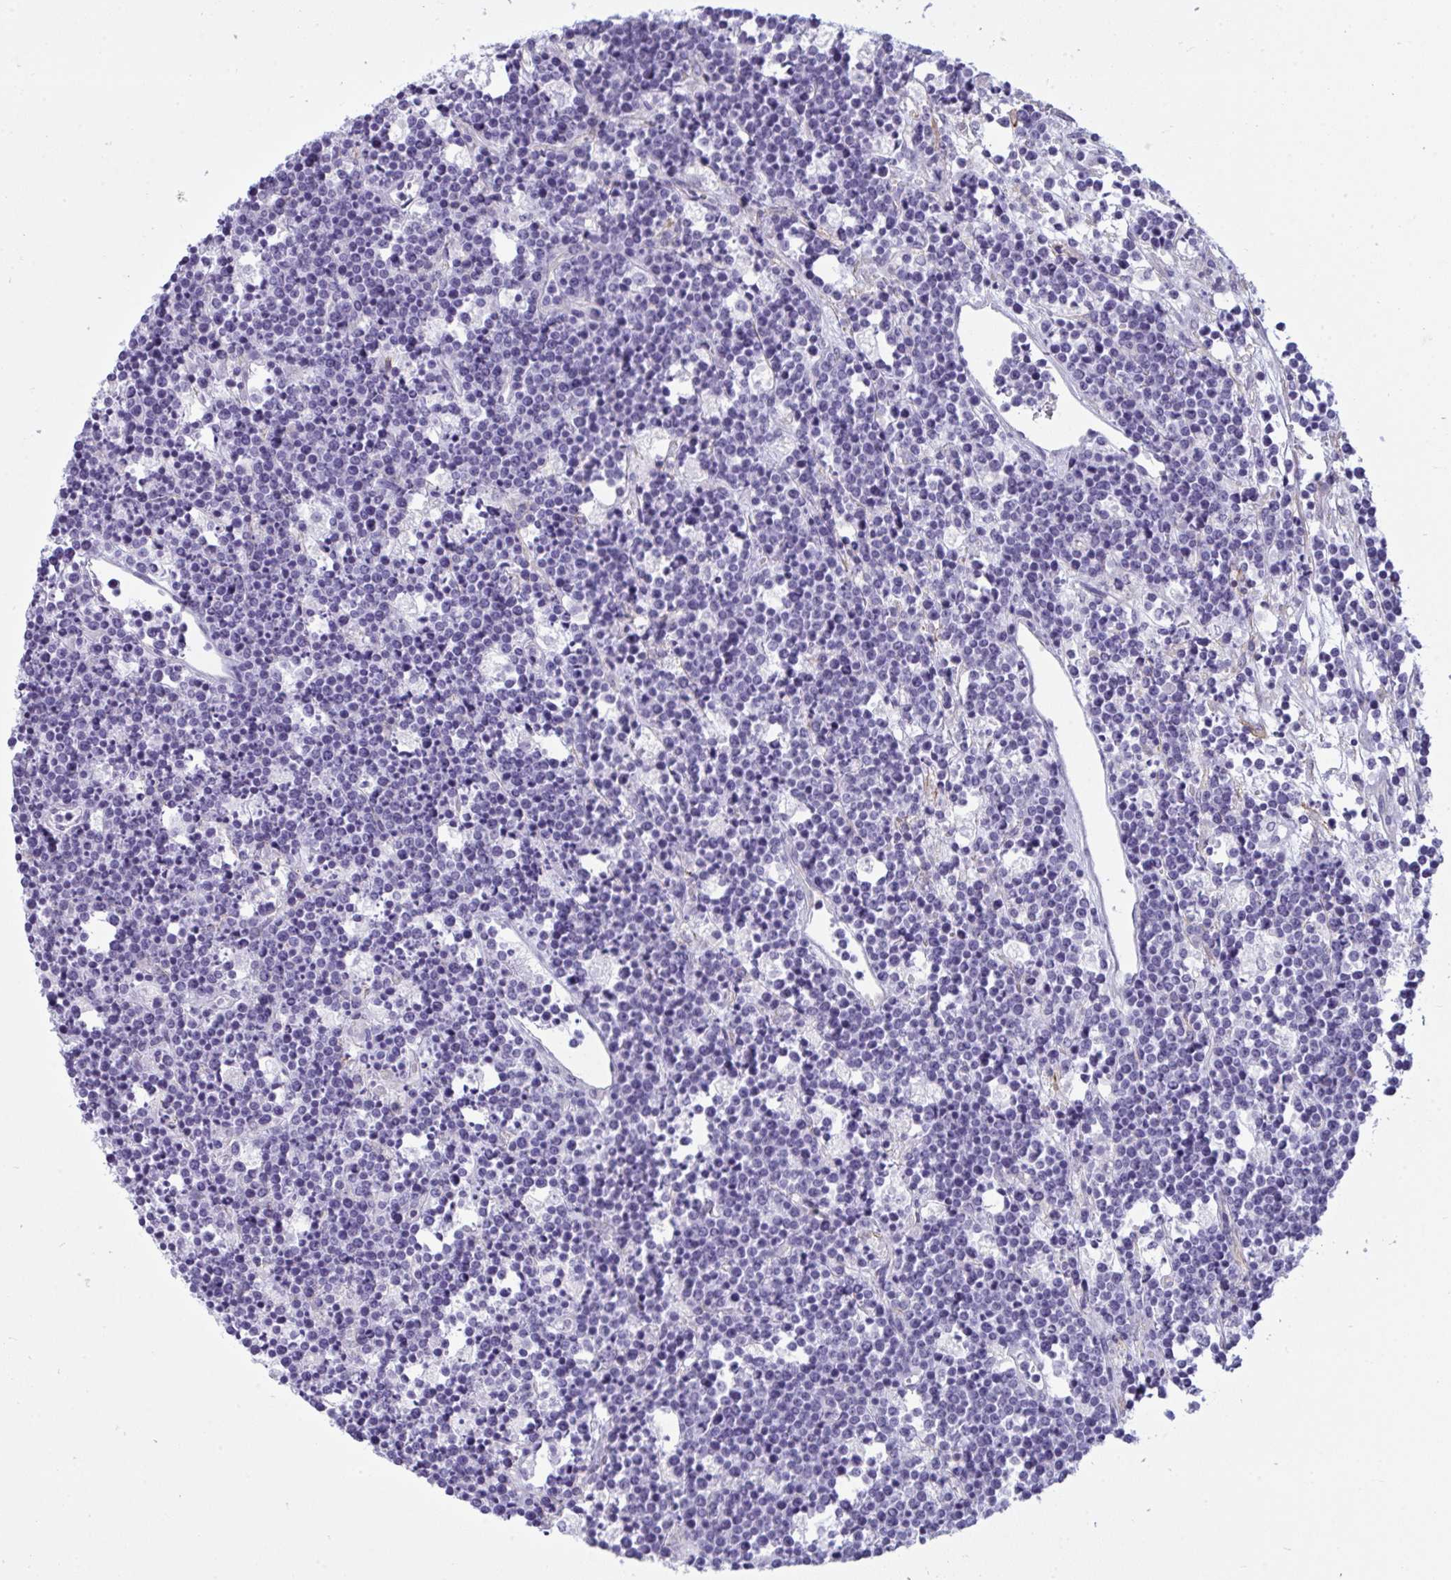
{"staining": {"intensity": "negative", "quantity": "none", "location": "none"}, "tissue": "lymphoma", "cell_type": "Tumor cells", "image_type": "cancer", "snomed": [{"axis": "morphology", "description": "Malignant lymphoma, non-Hodgkin's type, High grade"}, {"axis": "topography", "description": "Ovary"}], "caption": "Tumor cells are negative for protein expression in human lymphoma.", "gene": "MYH10", "patient": {"sex": "female", "age": 56}}